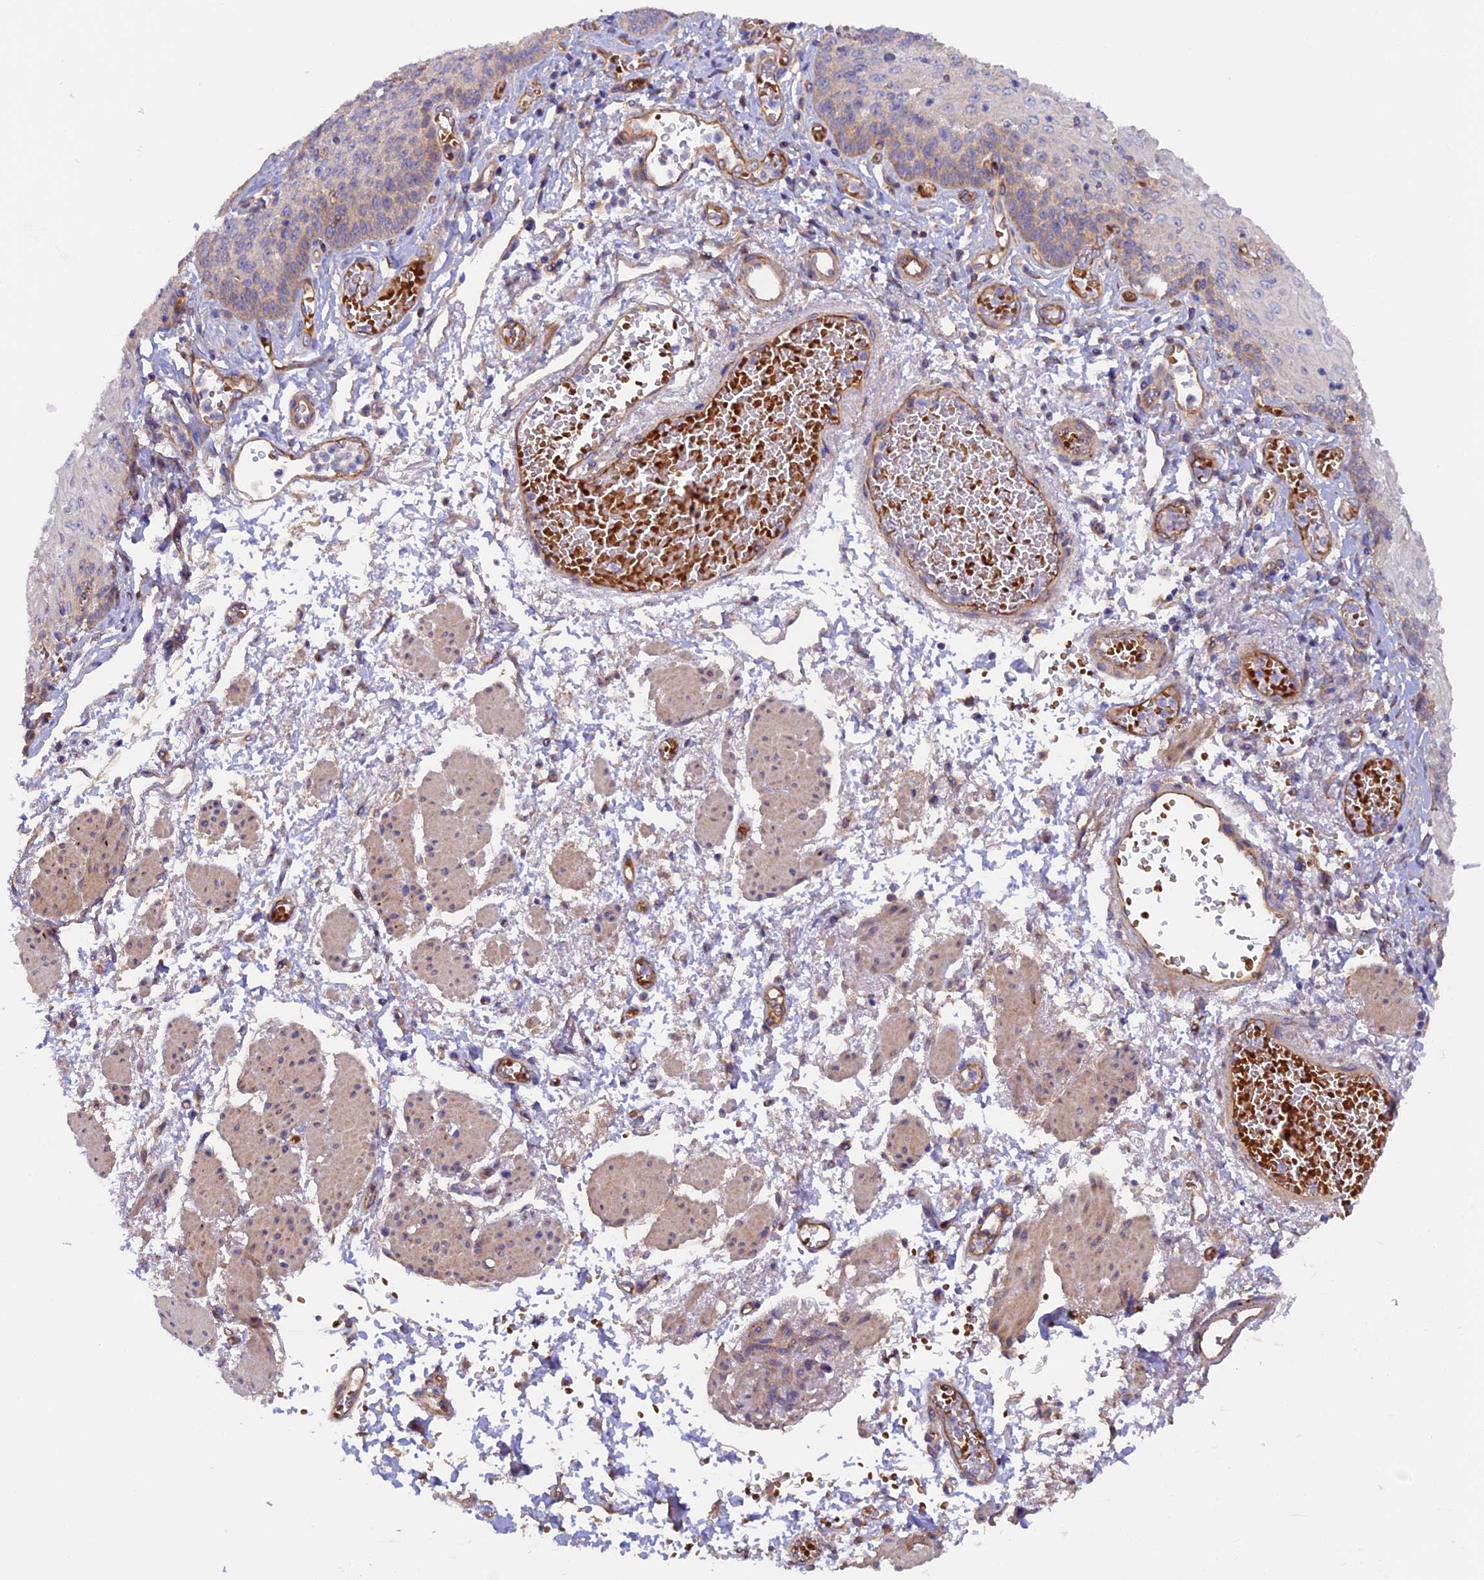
{"staining": {"intensity": "weak", "quantity": "25%-75%", "location": "cytoplasmic/membranous"}, "tissue": "esophagus", "cell_type": "Squamous epithelial cells", "image_type": "normal", "snomed": [{"axis": "morphology", "description": "Normal tissue, NOS"}, {"axis": "topography", "description": "Esophagus"}], "caption": "IHC micrograph of unremarkable human esophagus stained for a protein (brown), which shows low levels of weak cytoplasmic/membranous staining in about 25%-75% of squamous epithelial cells.", "gene": "DUS3L", "patient": {"sex": "male", "age": 81}}